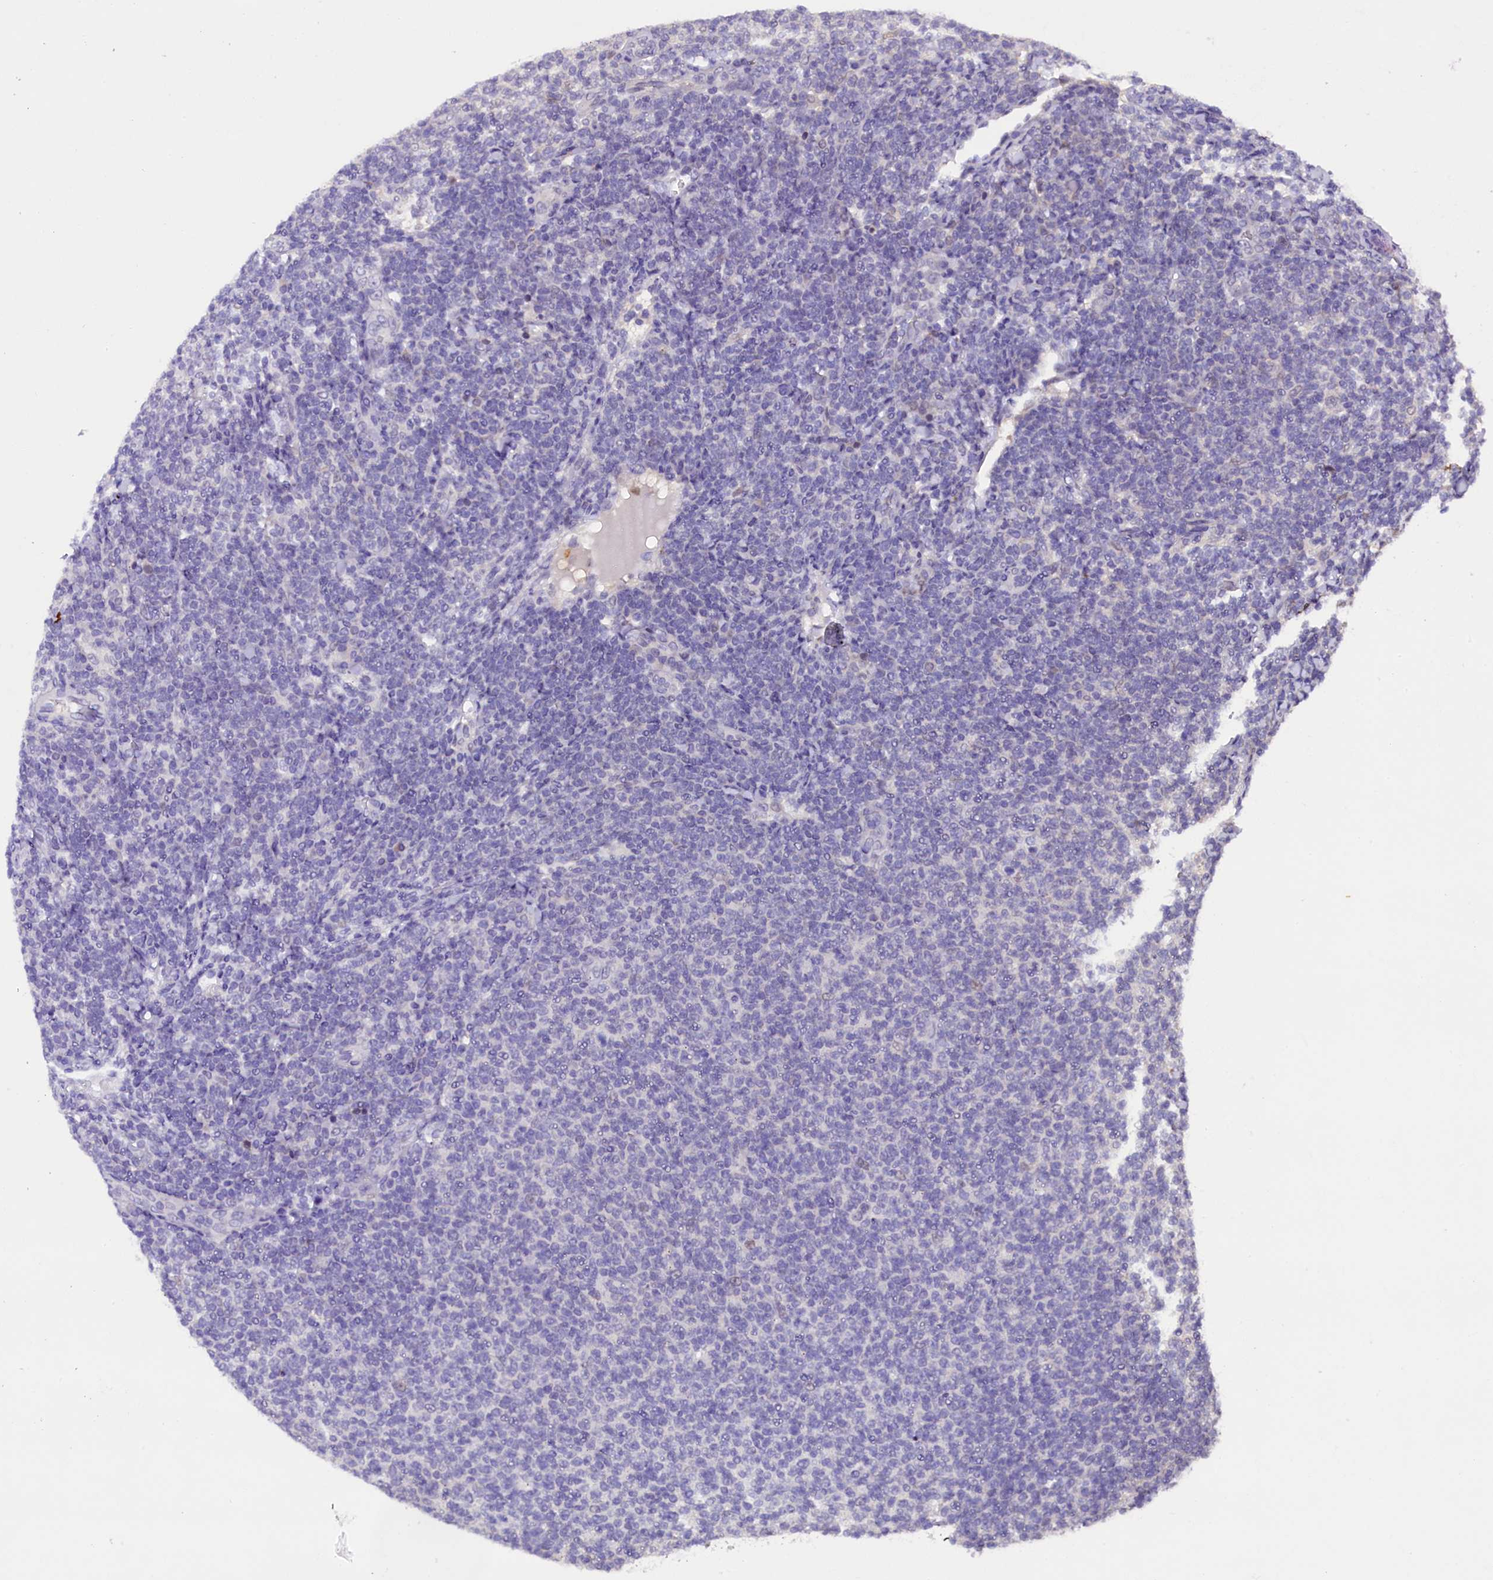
{"staining": {"intensity": "negative", "quantity": "none", "location": "none"}, "tissue": "lymphoma", "cell_type": "Tumor cells", "image_type": "cancer", "snomed": [{"axis": "morphology", "description": "Malignant lymphoma, non-Hodgkin's type, Low grade"}, {"axis": "topography", "description": "Lymph node"}], "caption": "Immunohistochemistry (IHC) micrograph of neoplastic tissue: human malignant lymphoma, non-Hodgkin's type (low-grade) stained with DAB displays no significant protein staining in tumor cells.", "gene": "IQCN", "patient": {"sex": "male", "age": 66}}